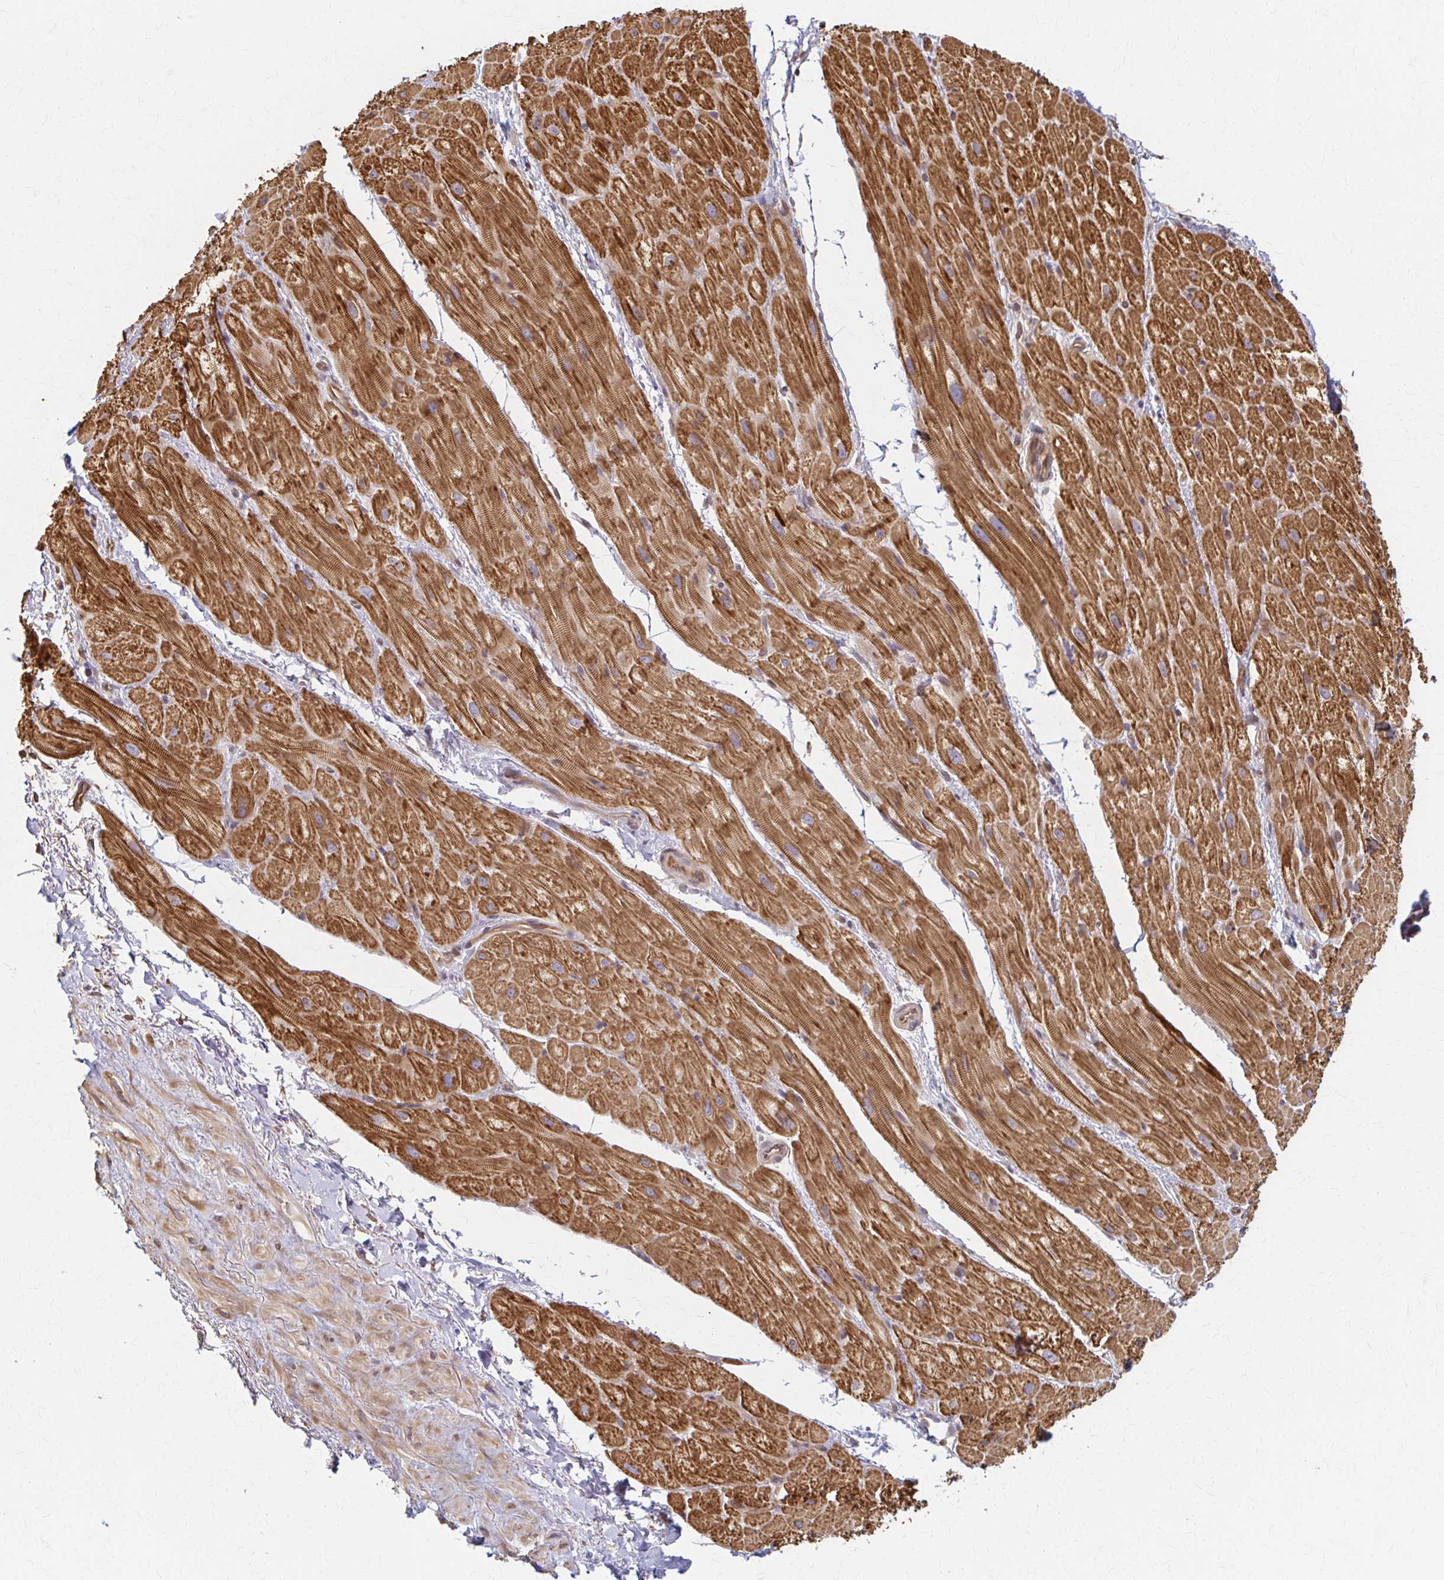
{"staining": {"intensity": "strong", "quantity": ">75%", "location": "cytoplasmic/membranous"}, "tissue": "heart muscle", "cell_type": "Cardiomyocytes", "image_type": "normal", "snomed": [{"axis": "morphology", "description": "Normal tissue, NOS"}, {"axis": "topography", "description": "Heart"}], "caption": "An immunohistochemistry image of normal tissue is shown. Protein staining in brown labels strong cytoplasmic/membranous positivity in heart muscle within cardiomyocytes. (Brightfield microscopy of DAB IHC at high magnification).", "gene": "ARHGAP35", "patient": {"sex": "male", "age": 62}}